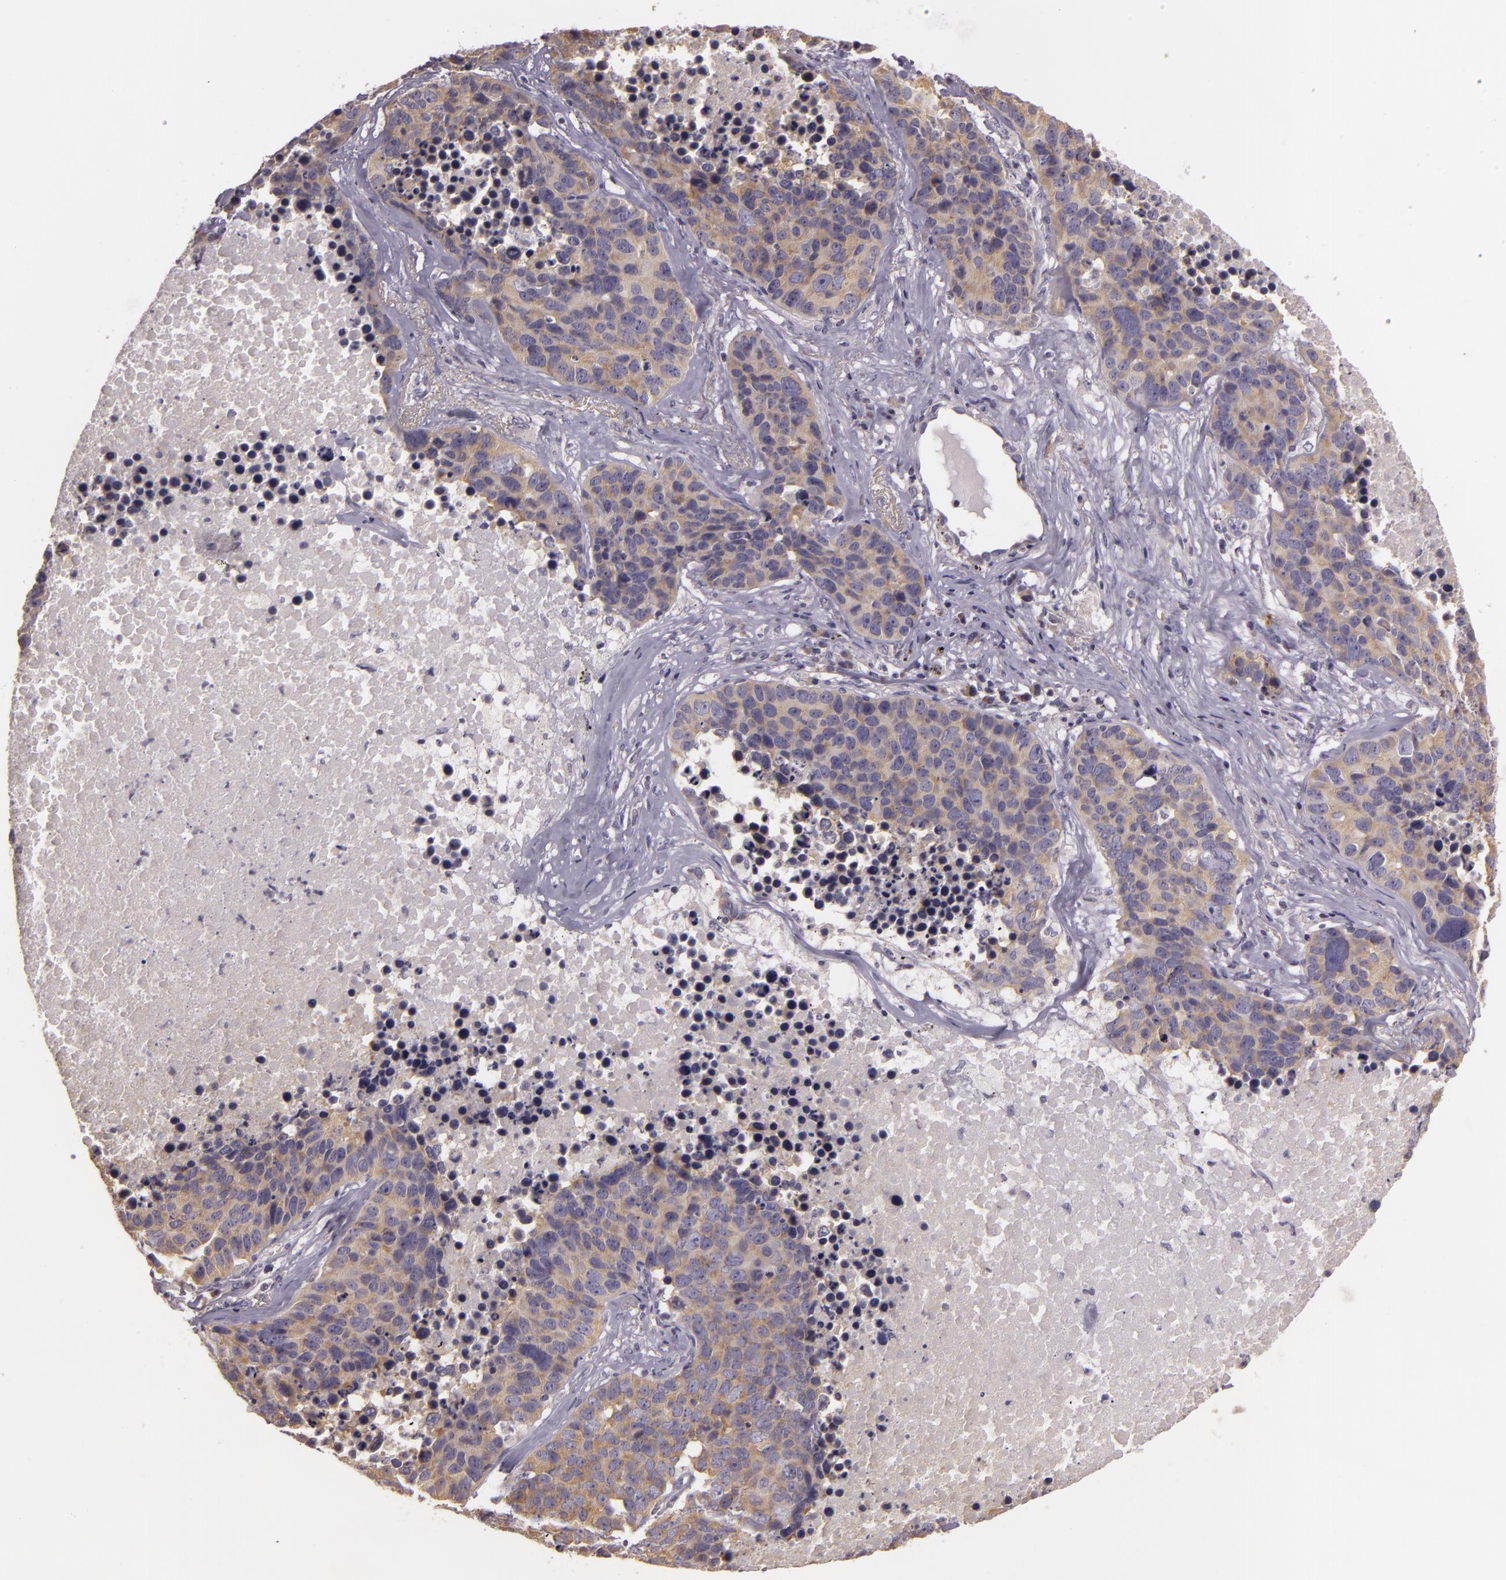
{"staining": {"intensity": "moderate", "quantity": "25%-75%", "location": "cytoplasmic/membranous"}, "tissue": "lung cancer", "cell_type": "Tumor cells", "image_type": "cancer", "snomed": [{"axis": "morphology", "description": "Carcinoid, malignant, NOS"}, {"axis": "topography", "description": "Lung"}], "caption": "Lung cancer was stained to show a protein in brown. There is medium levels of moderate cytoplasmic/membranous staining in about 25%-75% of tumor cells.", "gene": "RALGAPA1", "patient": {"sex": "male", "age": 60}}